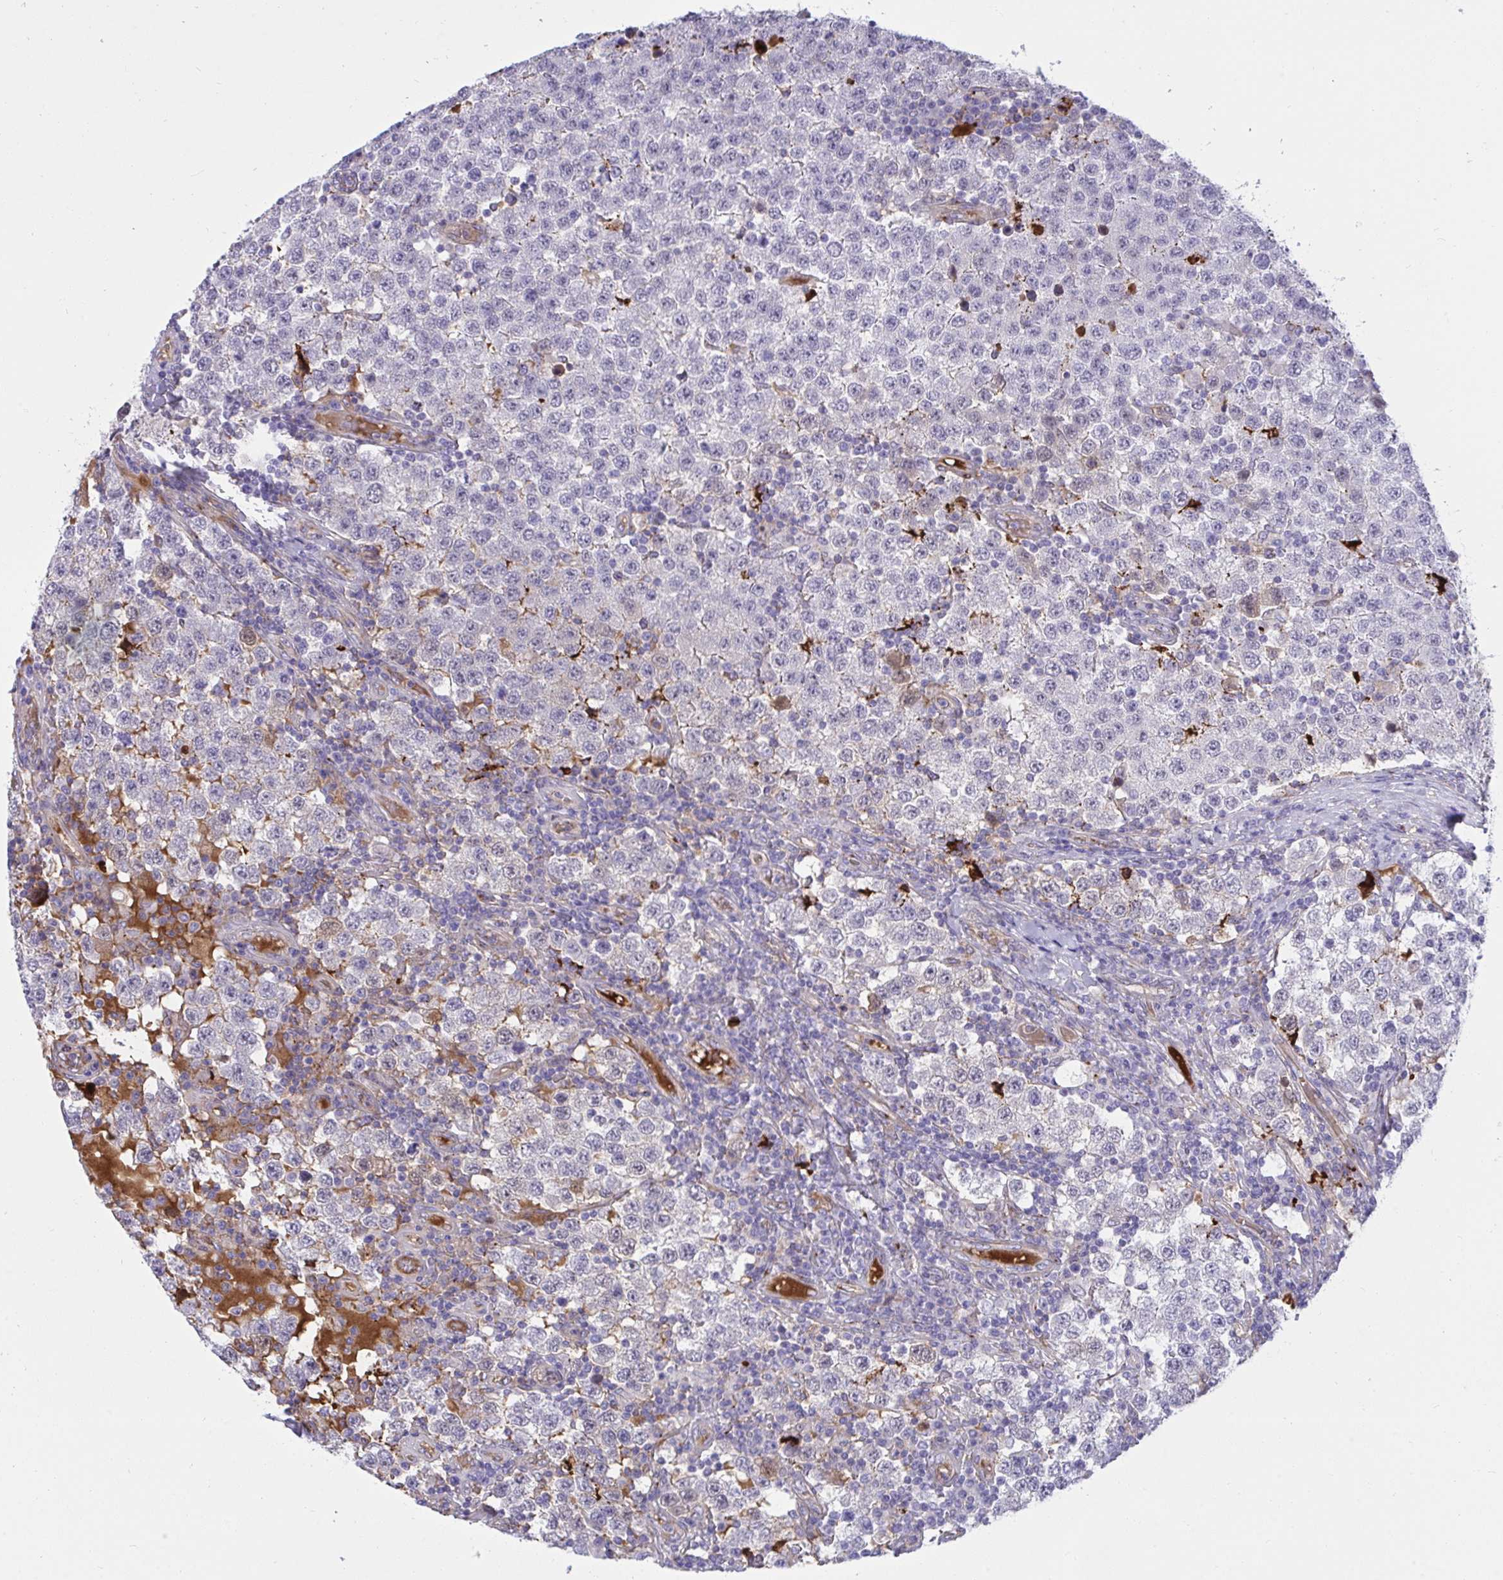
{"staining": {"intensity": "negative", "quantity": "none", "location": "none"}, "tissue": "testis cancer", "cell_type": "Tumor cells", "image_type": "cancer", "snomed": [{"axis": "morphology", "description": "Seminoma, NOS"}, {"axis": "topography", "description": "Testis"}], "caption": "Seminoma (testis) was stained to show a protein in brown. There is no significant expression in tumor cells. The staining is performed using DAB (3,3'-diaminobenzidine) brown chromogen with nuclei counter-stained in using hematoxylin.", "gene": "F2", "patient": {"sex": "male", "age": 34}}